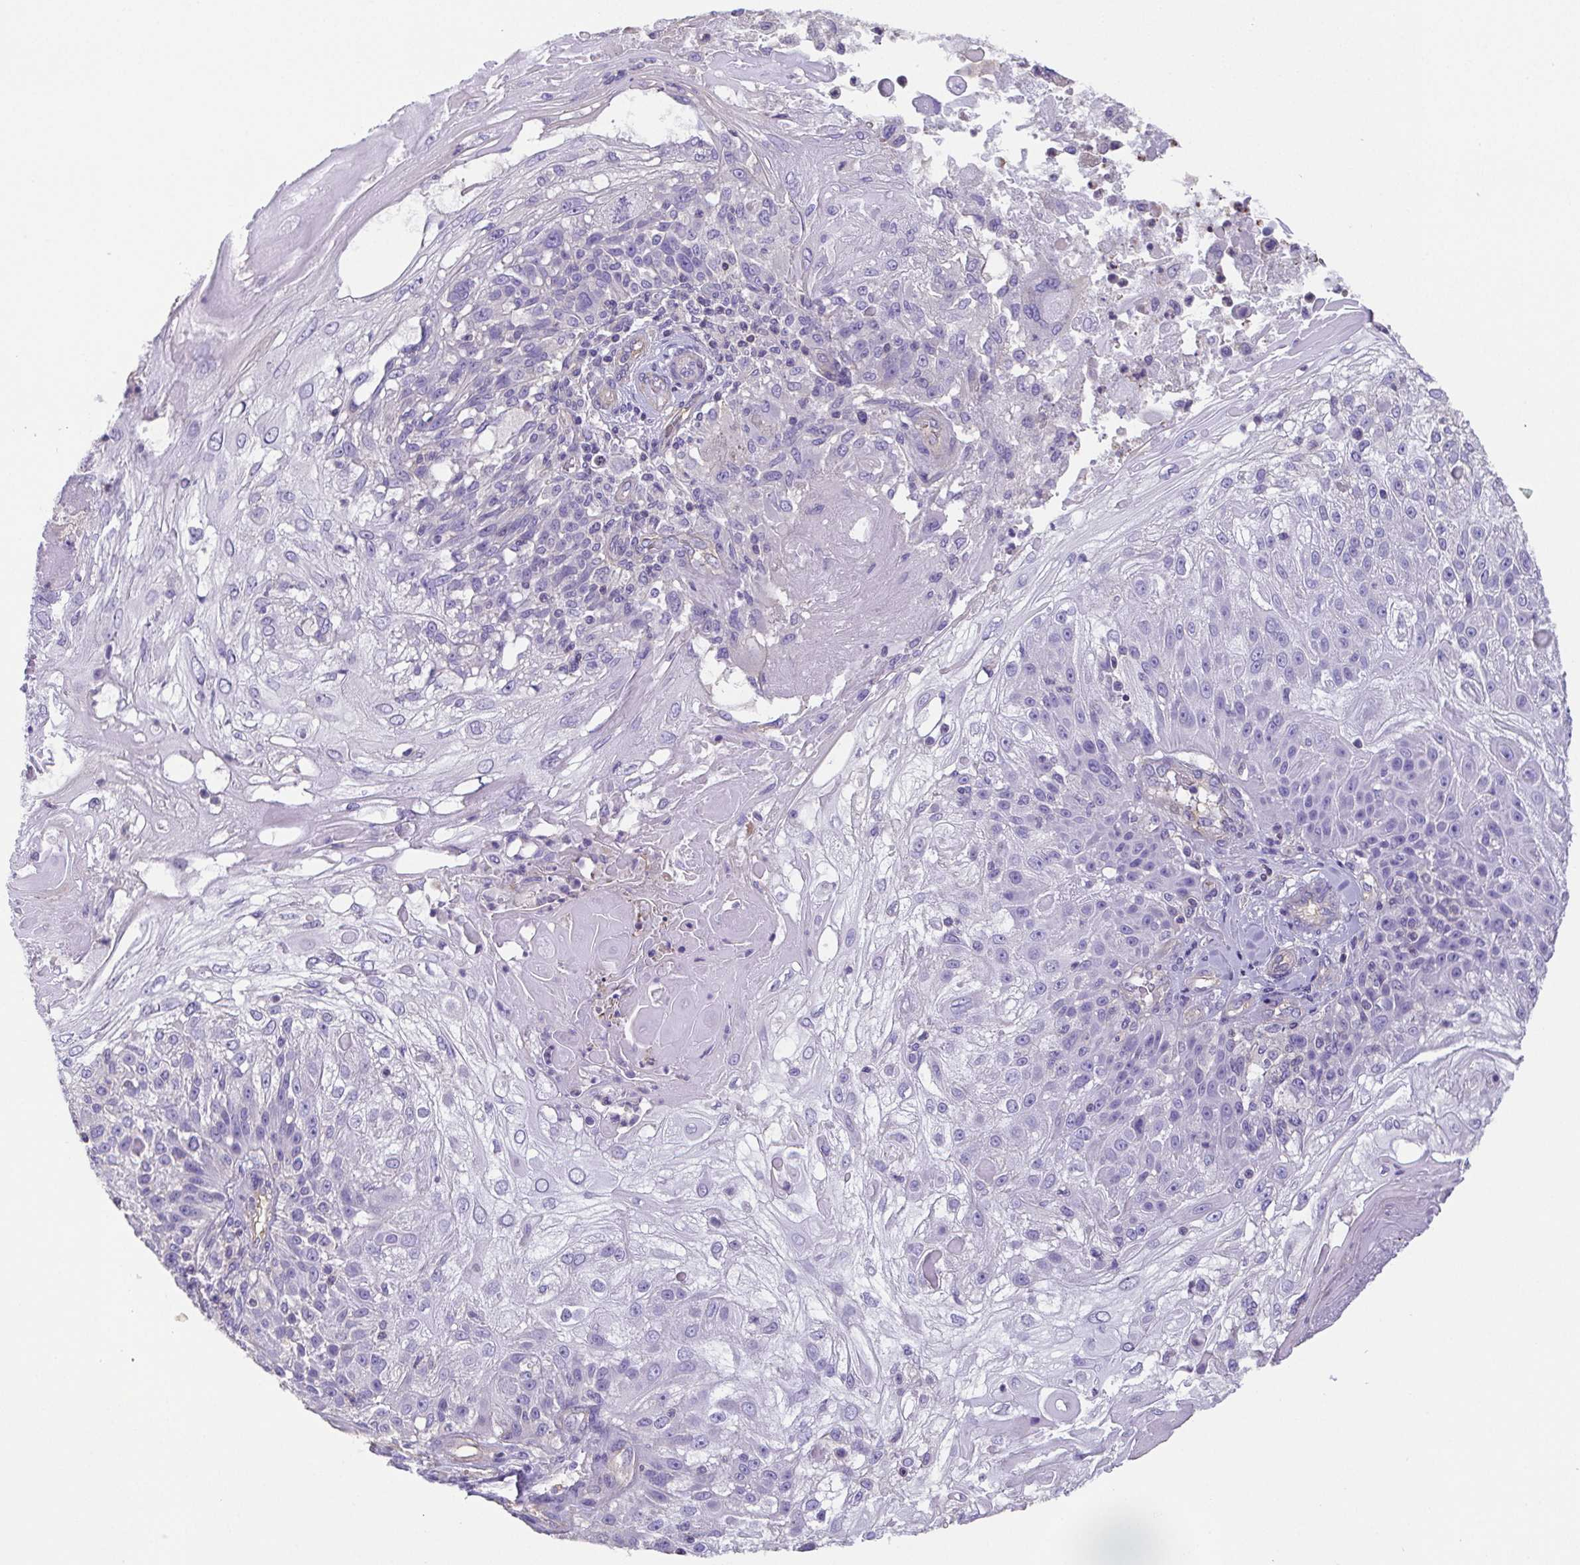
{"staining": {"intensity": "negative", "quantity": "none", "location": "none"}, "tissue": "skin cancer", "cell_type": "Tumor cells", "image_type": "cancer", "snomed": [{"axis": "morphology", "description": "Normal tissue, NOS"}, {"axis": "morphology", "description": "Squamous cell carcinoma, NOS"}, {"axis": "topography", "description": "Skin"}], "caption": "A high-resolution histopathology image shows IHC staining of skin cancer, which displays no significant staining in tumor cells.", "gene": "MYL6", "patient": {"sex": "female", "age": 83}}